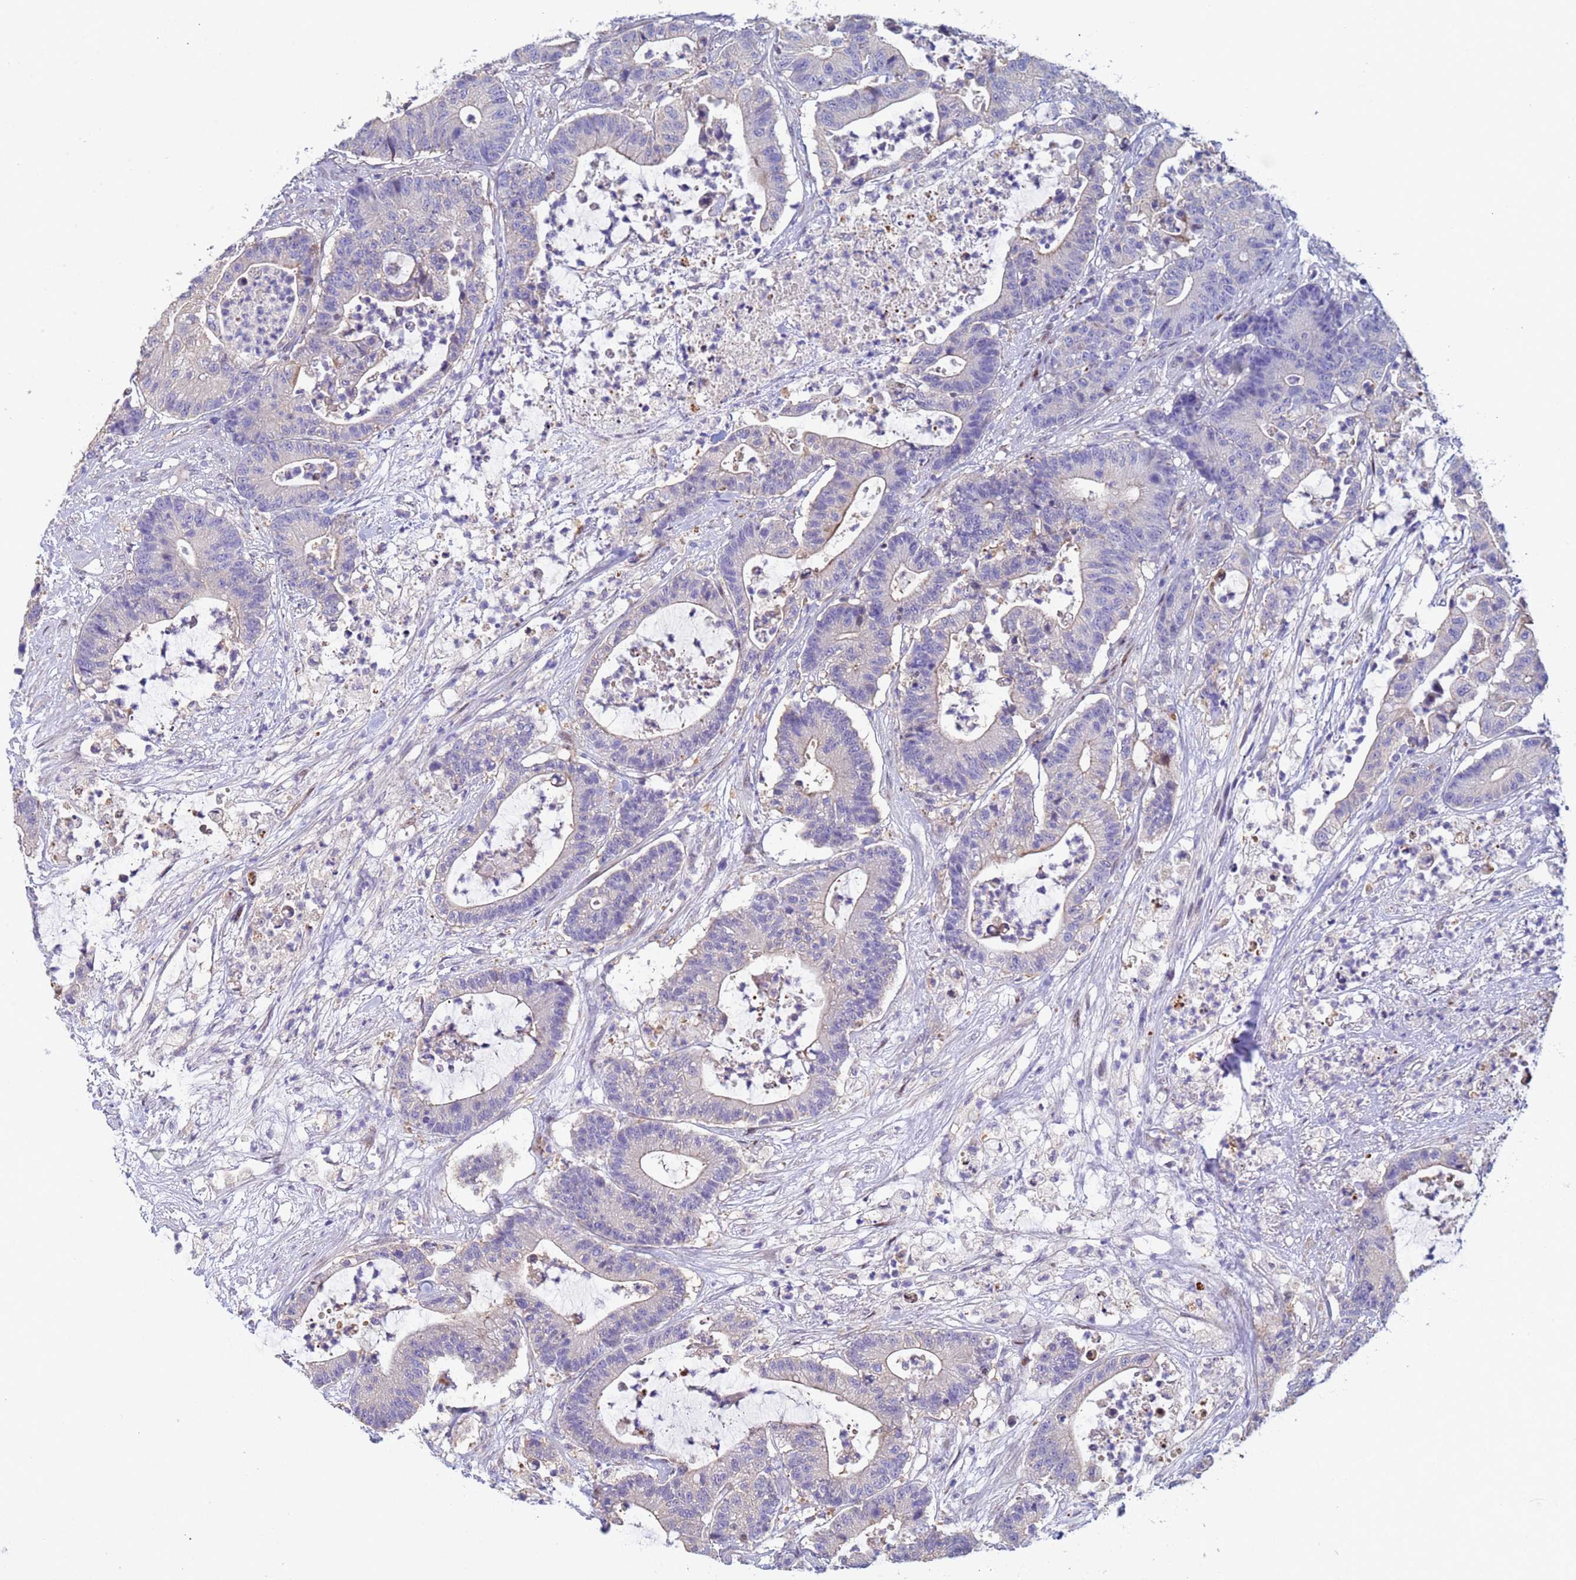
{"staining": {"intensity": "weak", "quantity": "<25%", "location": "cytoplasmic/membranous"}, "tissue": "colorectal cancer", "cell_type": "Tumor cells", "image_type": "cancer", "snomed": [{"axis": "morphology", "description": "Adenocarcinoma, NOS"}, {"axis": "topography", "description": "Colon"}], "caption": "Colorectal adenocarcinoma was stained to show a protein in brown. There is no significant positivity in tumor cells.", "gene": "PPP6R1", "patient": {"sex": "female", "age": 84}}